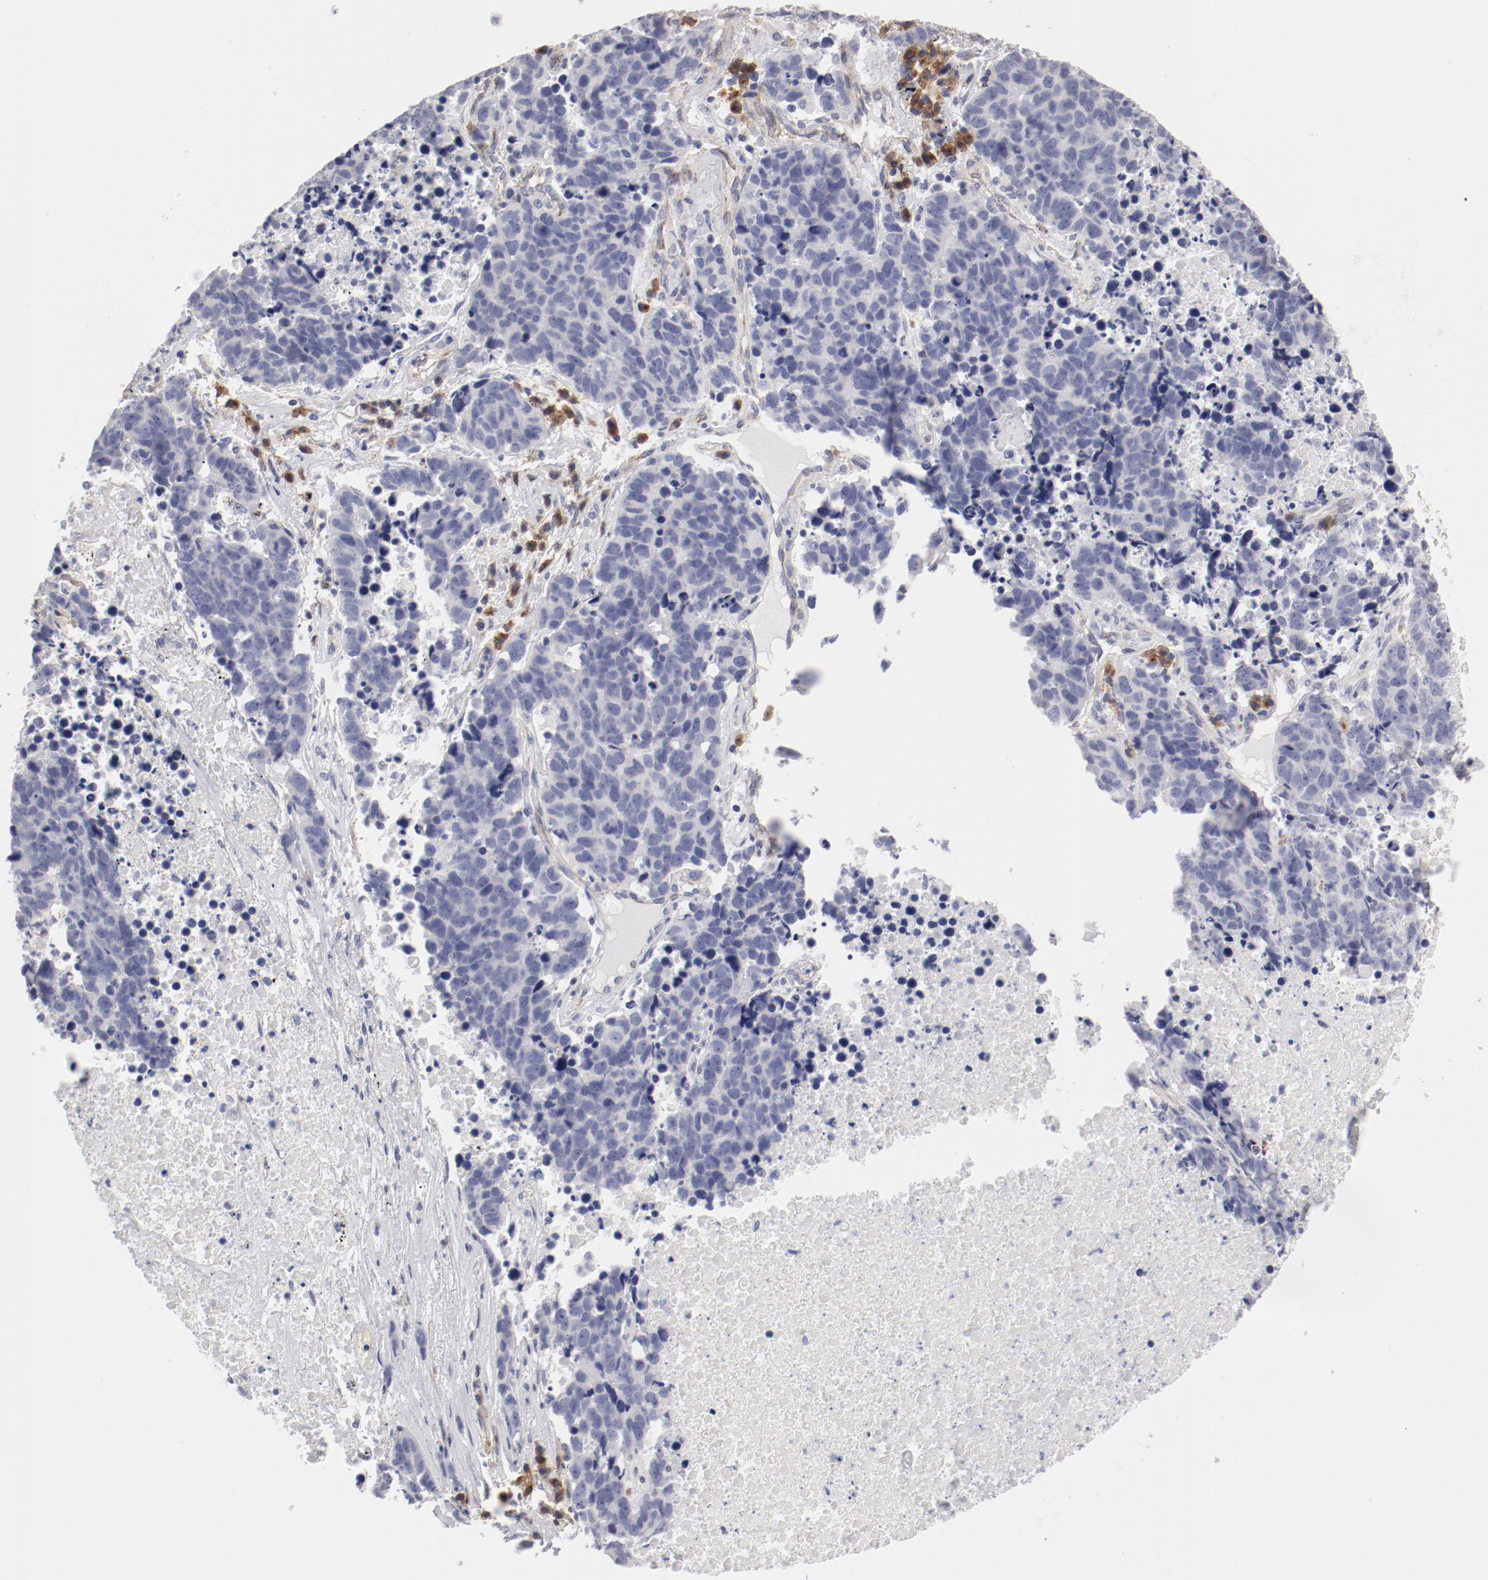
{"staining": {"intensity": "negative", "quantity": "none", "location": "none"}, "tissue": "lung cancer", "cell_type": "Tumor cells", "image_type": "cancer", "snomed": [{"axis": "morphology", "description": "Carcinoid, malignant, NOS"}, {"axis": "topography", "description": "Lung"}], "caption": "This photomicrograph is of lung cancer stained with IHC to label a protein in brown with the nuclei are counter-stained blue. There is no staining in tumor cells. (DAB (3,3'-diaminobenzidine) immunohistochemistry, high magnification).", "gene": "LAX1", "patient": {"sex": "male", "age": 60}}